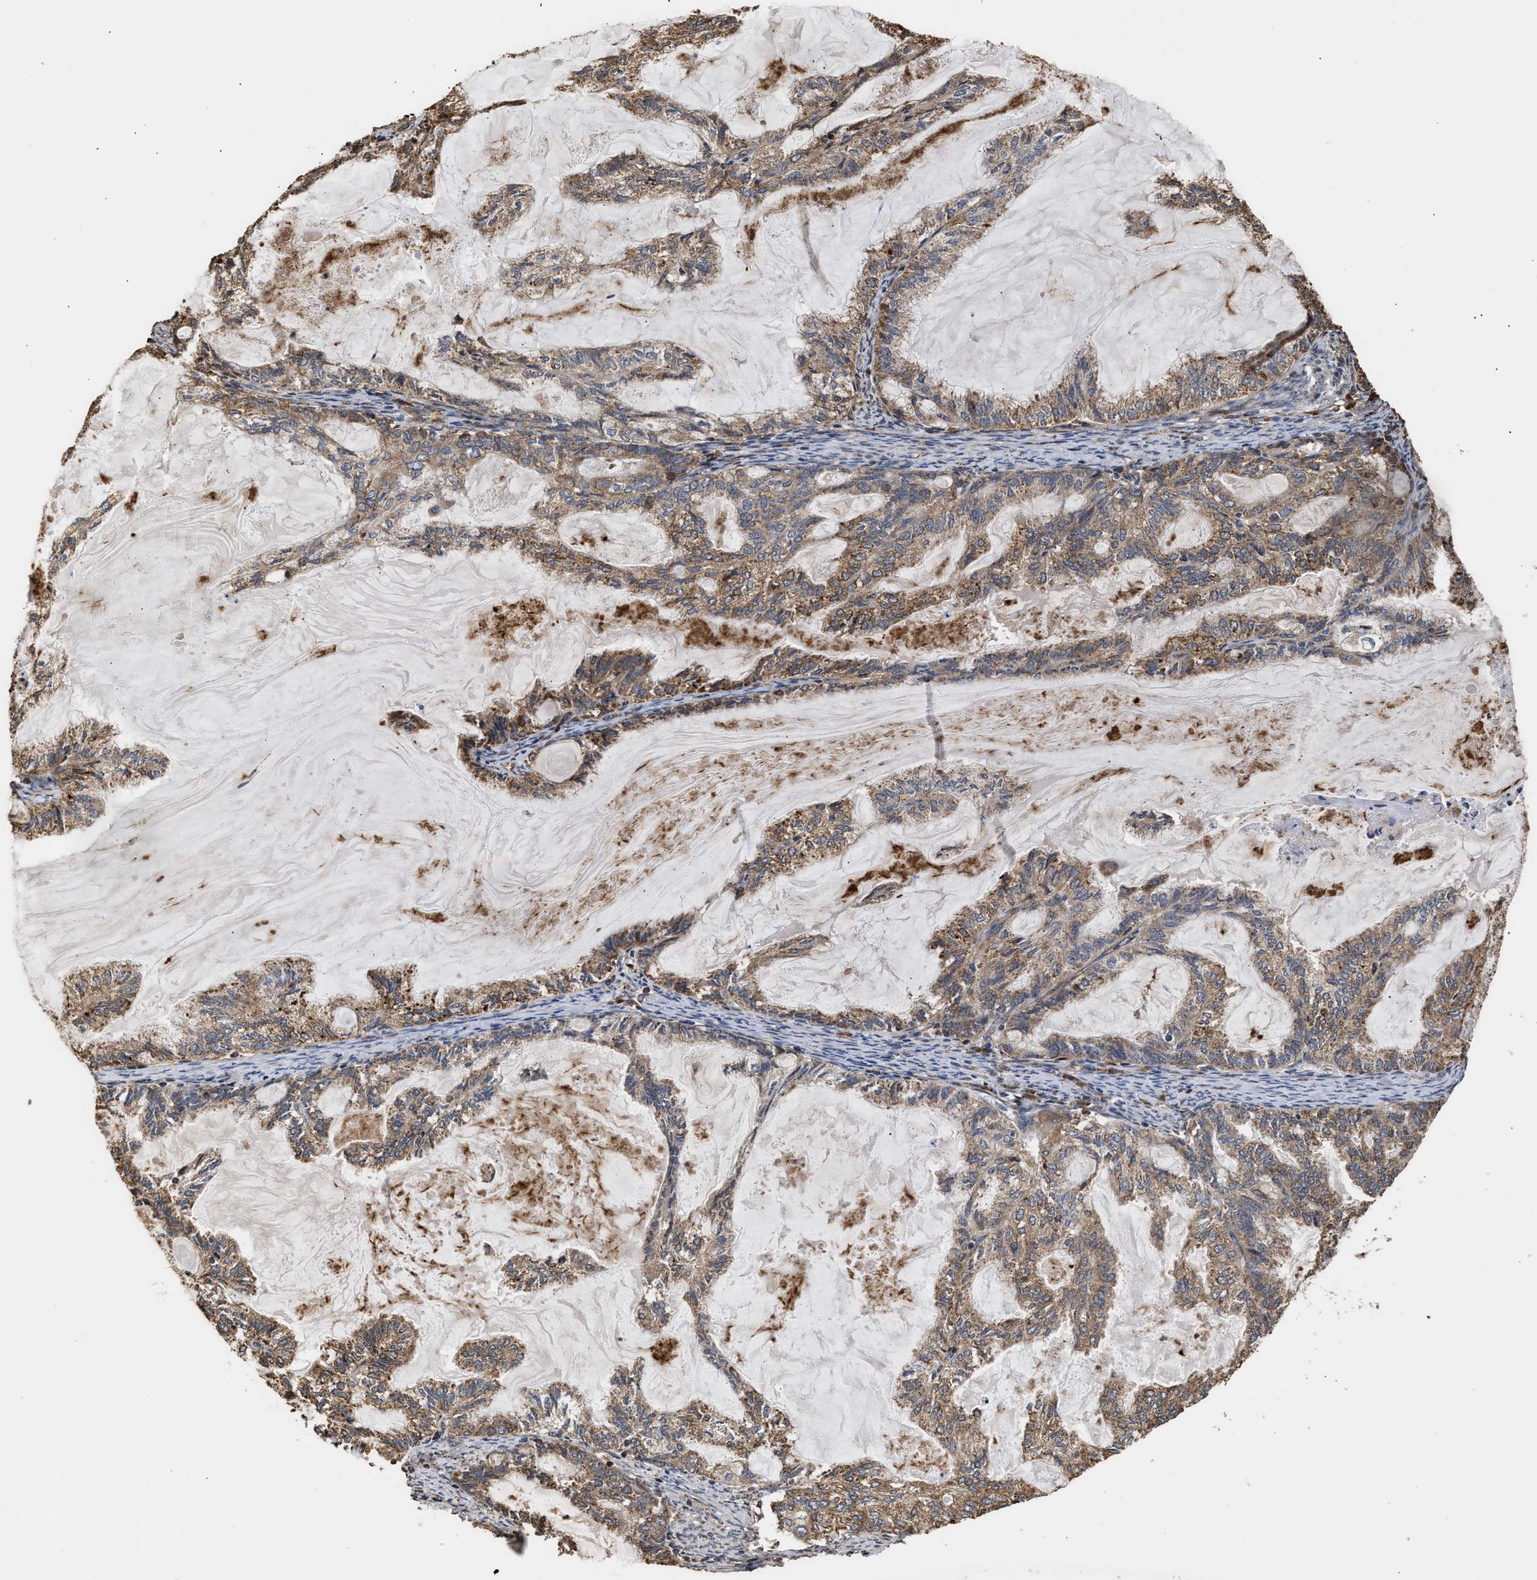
{"staining": {"intensity": "moderate", "quantity": ">75%", "location": "cytoplasmic/membranous"}, "tissue": "endometrial cancer", "cell_type": "Tumor cells", "image_type": "cancer", "snomed": [{"axis": "morphology", "description": "Adenocarcinoma, NOS"}, {"axis": "topography", "description": "Endometrium"}], "caption": "Protein expression by IHC exhibits moderate cytoplasmic/membranous positivity in approximately >75% of tumor cells in adenocarcinoma (endometrial).", "gene": "GOSR1", "patient": {"sex": "female", "age": 86}}